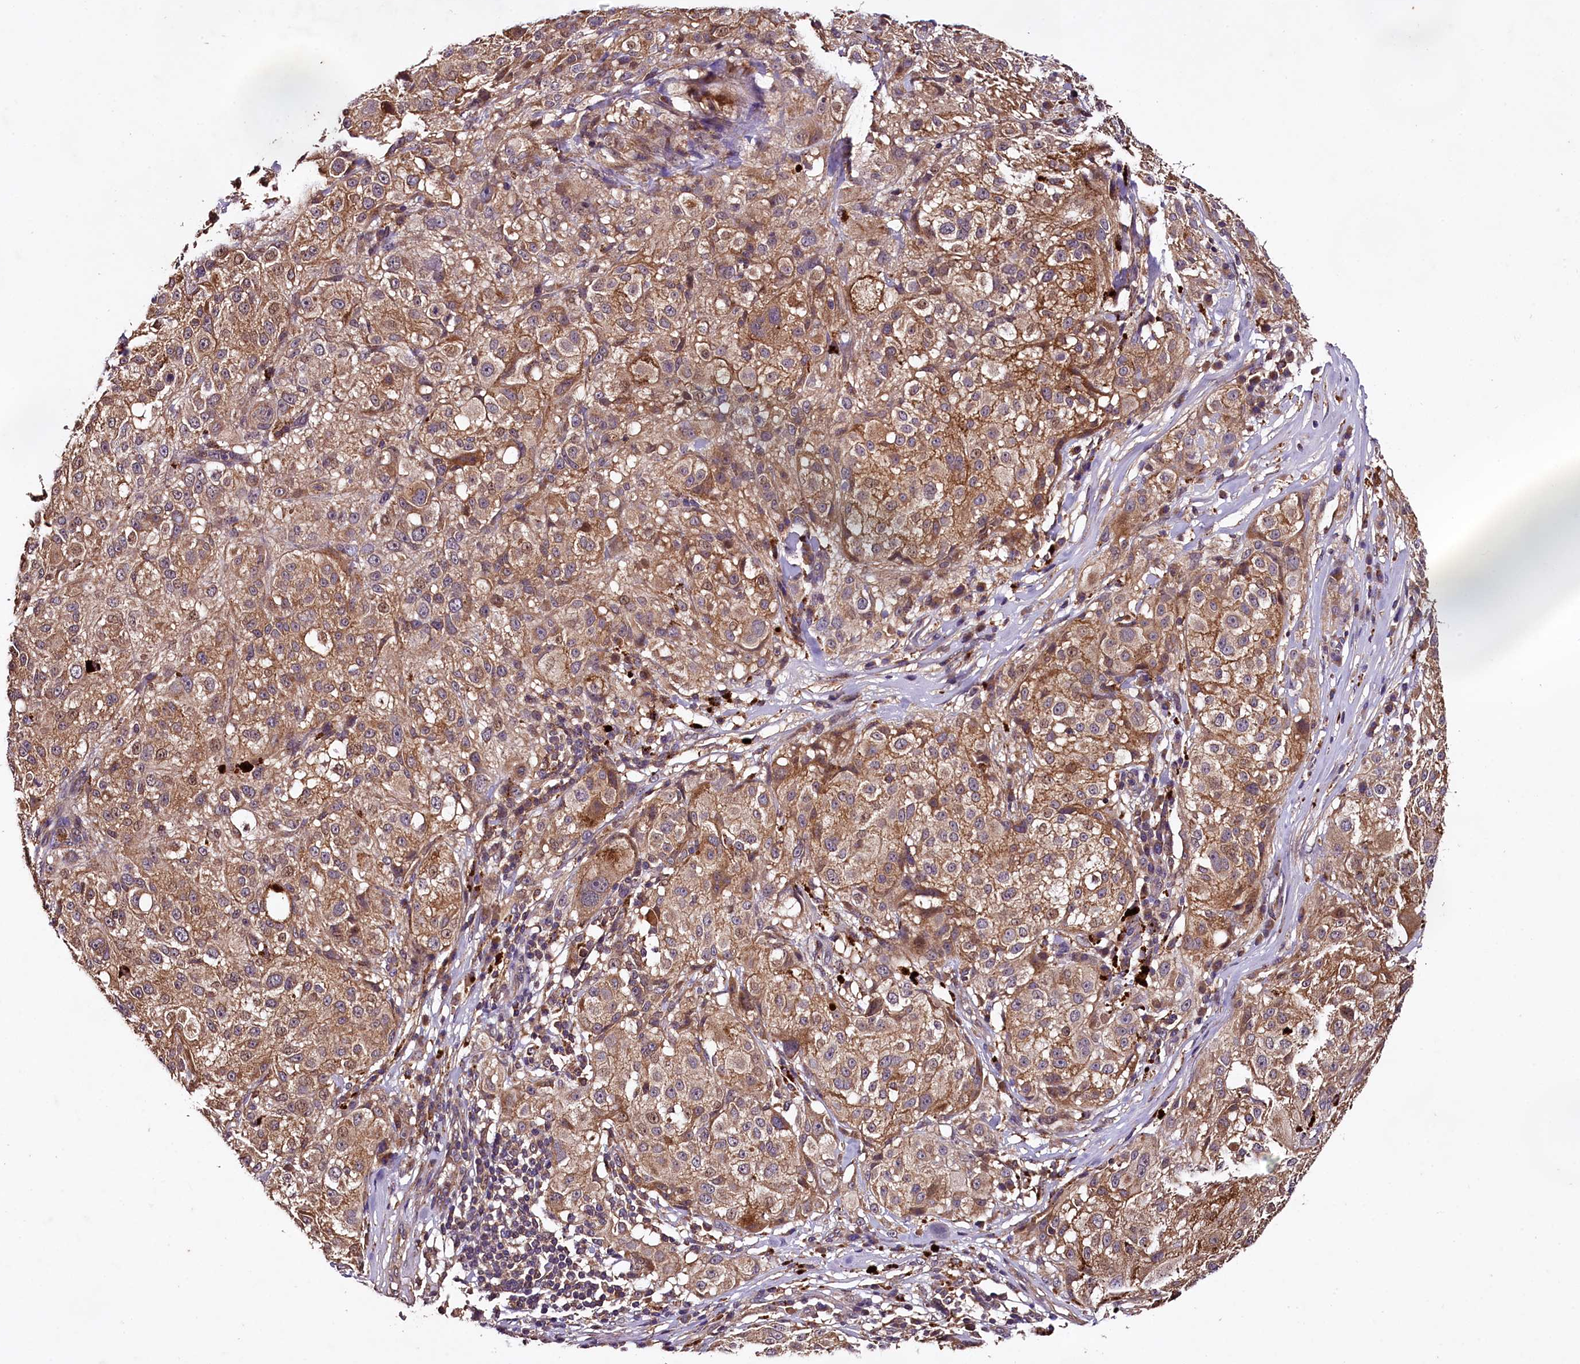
{"staining": {"intensity": "moderate", "quantity": ">75%", "location": "cytoplasmic/membranous"}, "tissue": "melanoma", "cell_type": "Tumor cells", "image_type": "cancer", "snomed": [{"axis": "morphology", "description": "Necrosis, NOS"}, {"axis": "morphology", "description": "Malignant melanoma, NOS"}, {"axis": "topography", "description": "Skin"}], "caption": "Human melanoma stained for a protein (brown) displays moderate cytoplasmic/membranous positive staining in approximately >75% of tumor cells.", "gene": "PLXNB1", "patient": {"sex": "female", "age": 87}}